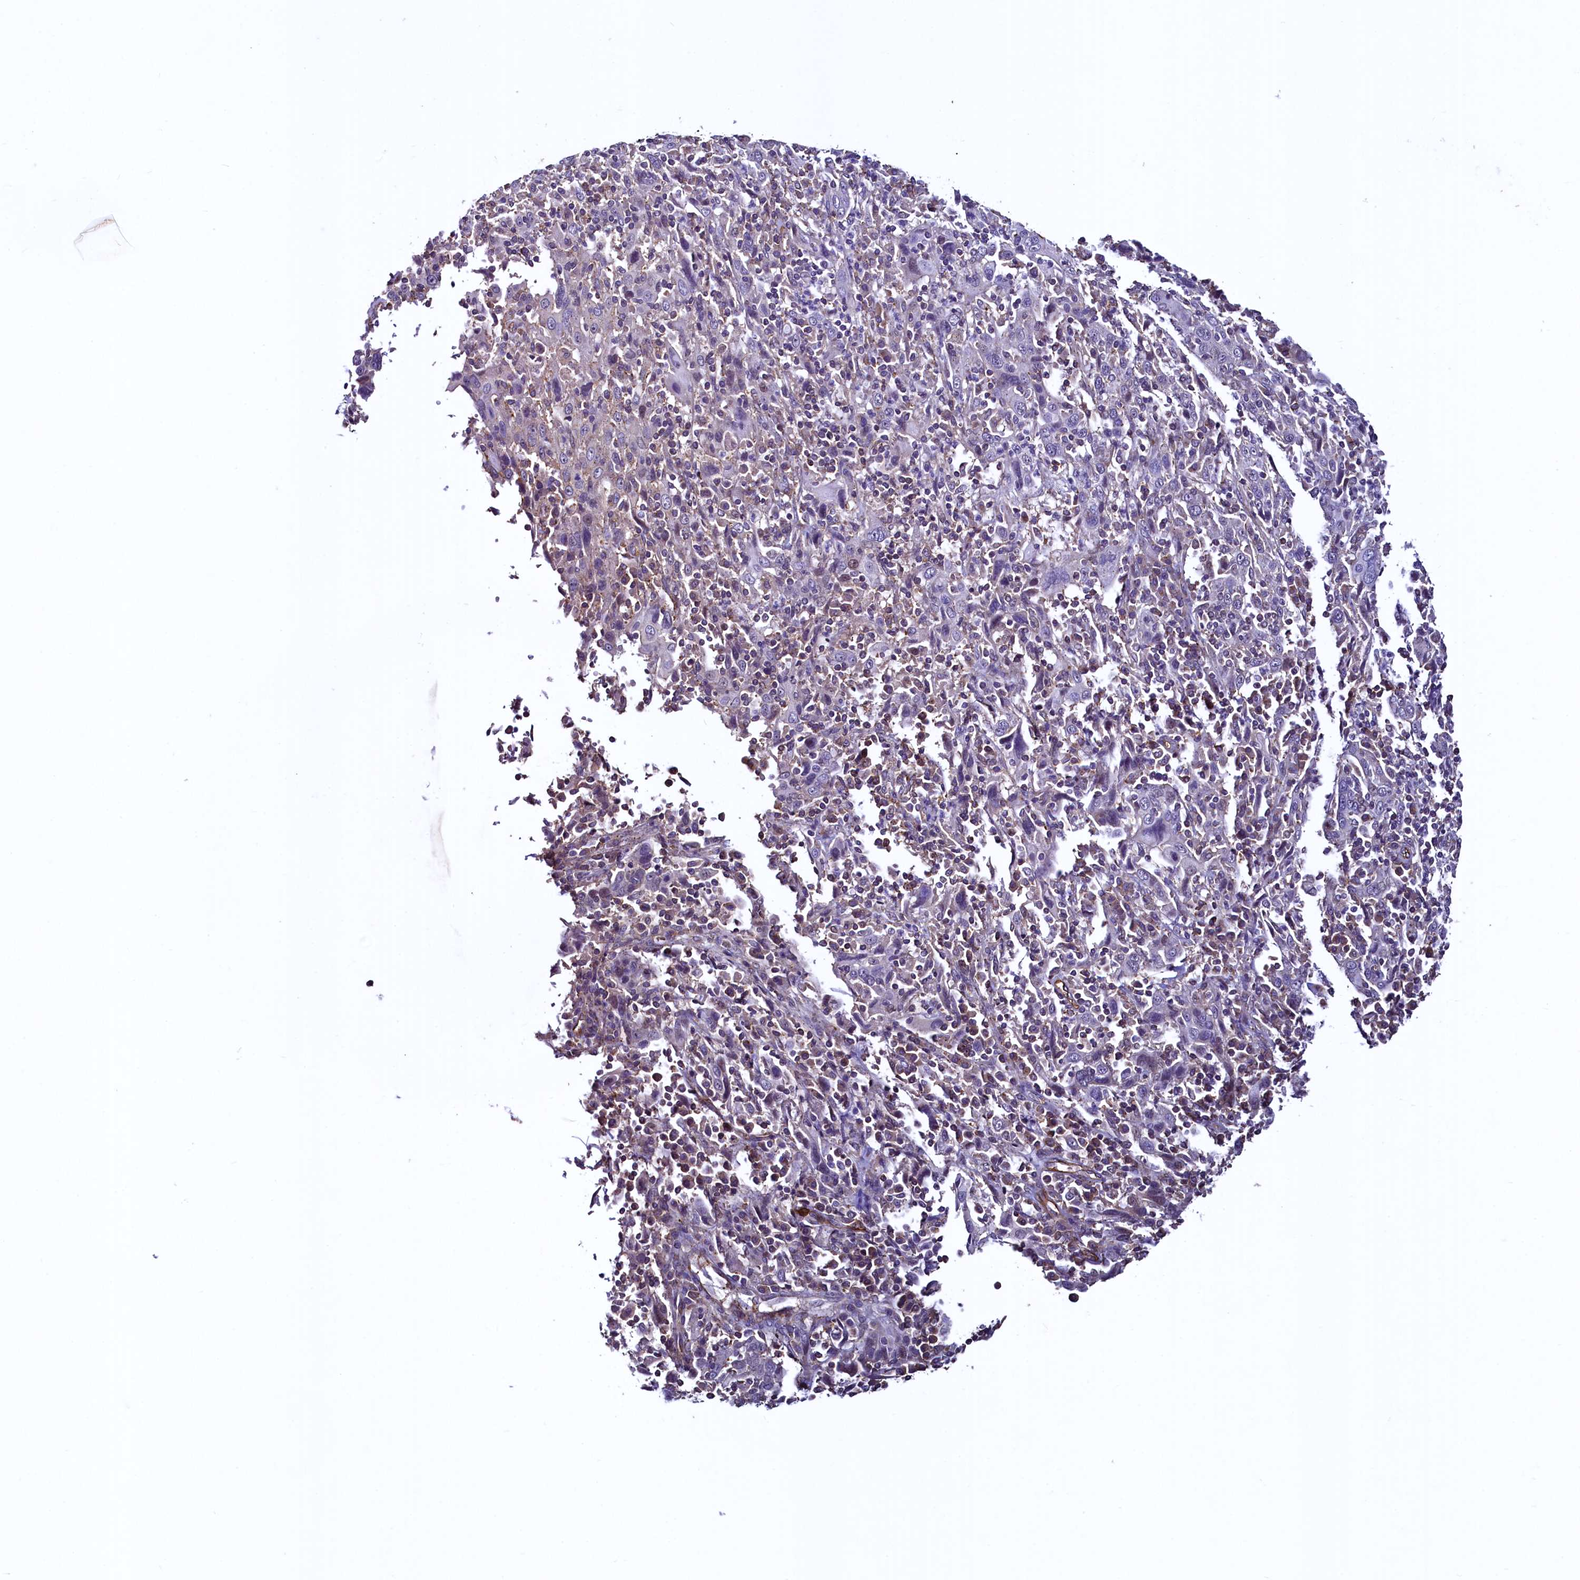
{"staining": {"intensity": "negative", "quantity": "none", "location": "none"}, "tissue": "cervical cancer", "cell_type": "Tumor cells", "image_type": "cancer", "snomed": [{"axis": "morphology", "description": "Squamous cell carcinoma, NOS"}, {"axis": "topography", "description": "Cervix"}], "caption": "Image shows no protein staining in tumor cells of squamous cell carcinoma (cervical) tissue.", "gene": "PALM", "patient": {"sex": "female", "age": 46}}